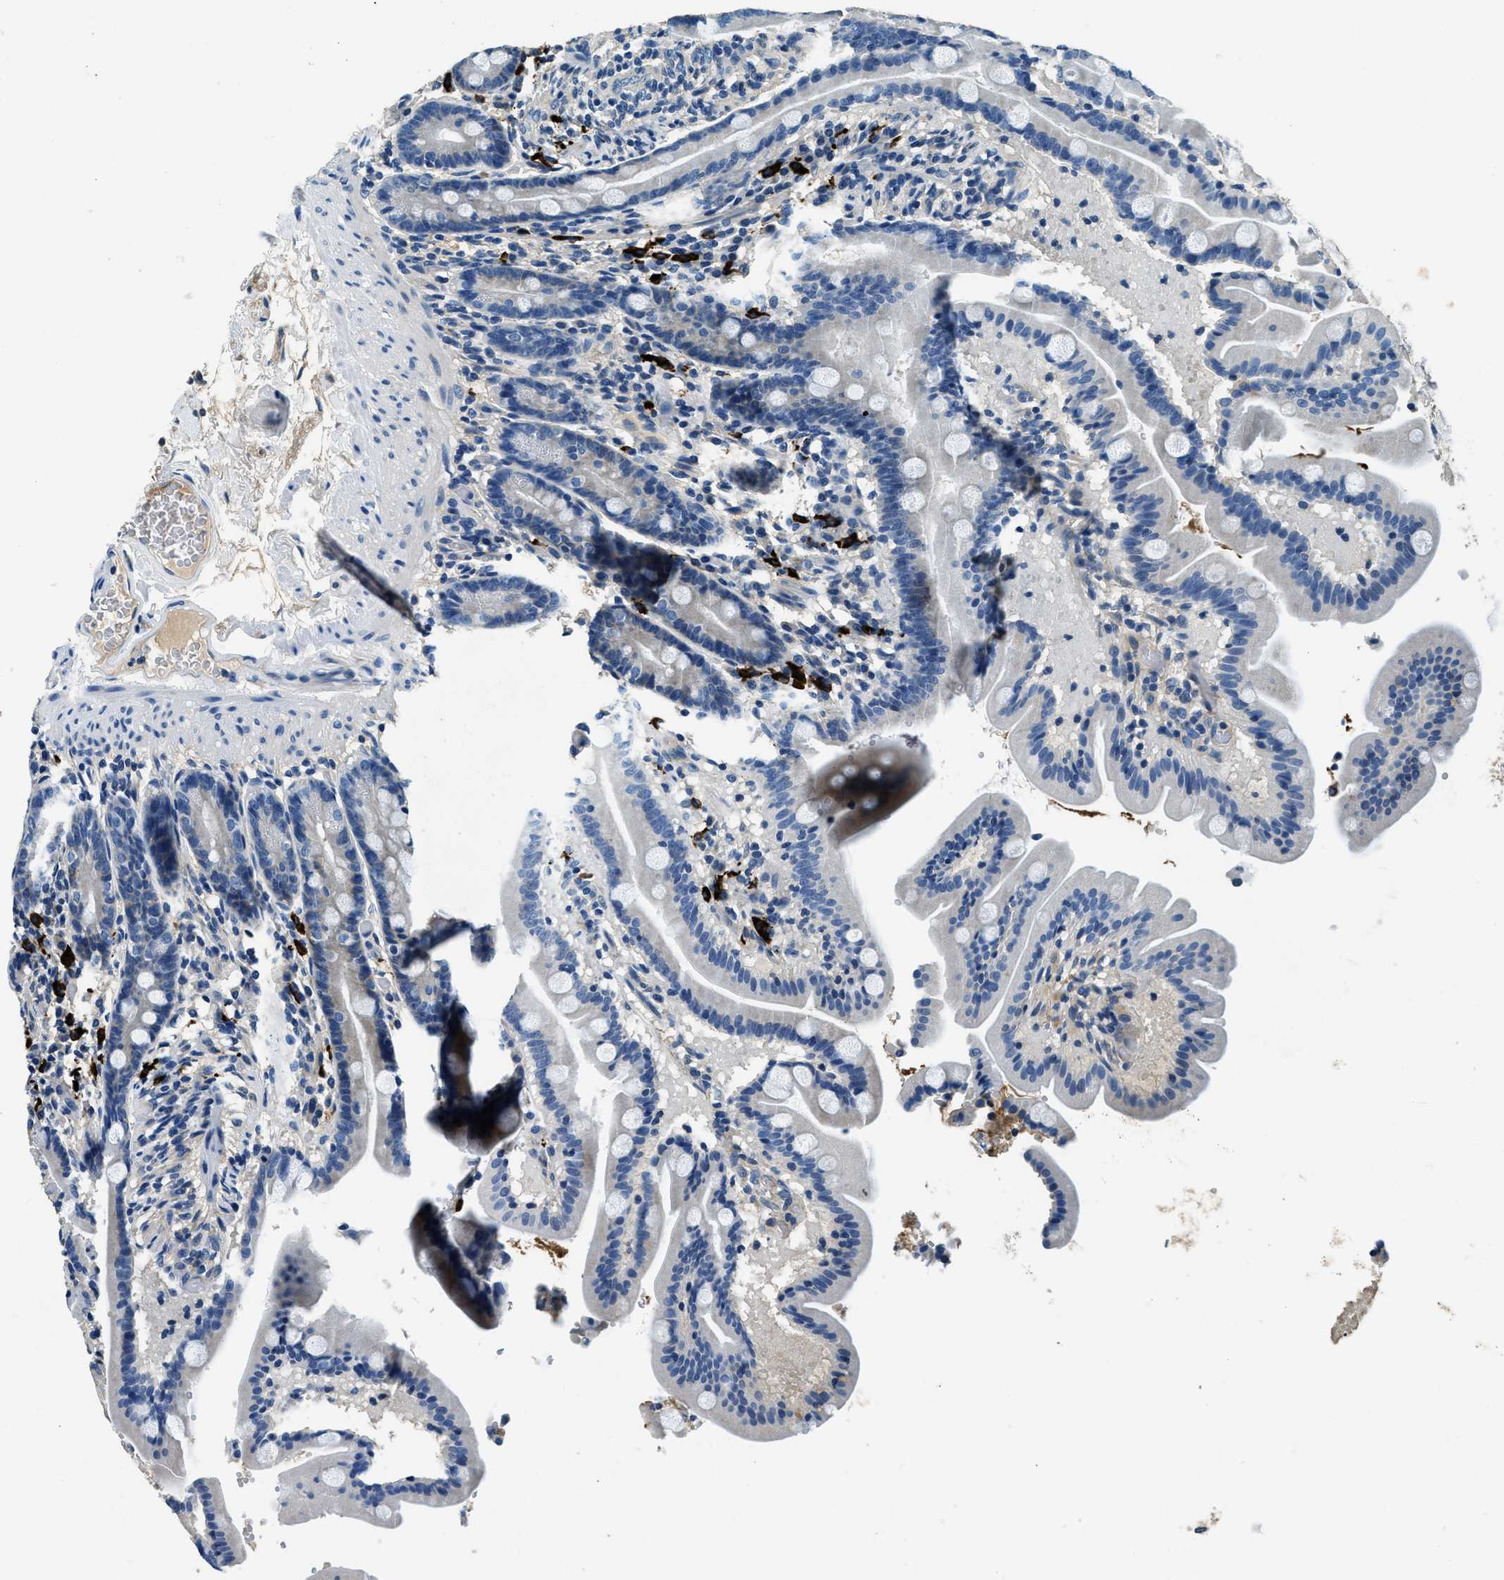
{"staining": {"intensity": "negative", "quantity": "none", "location": "none"}, "tissue": "duodenum", "cell_type": "Glandular cells", "image_type": "normal", "snomed": [{"axis": "morphology", "description": "Normal tissue, NOS"}, {"axis": "topography", "description": "Duodenum"}], "caption": "DAB immunohistochemical staining of benign duodenum exhibits no significant positivity in glandular cells.", "gene": "TMEM186", "patient": {"sex": "male", "age": 54}}